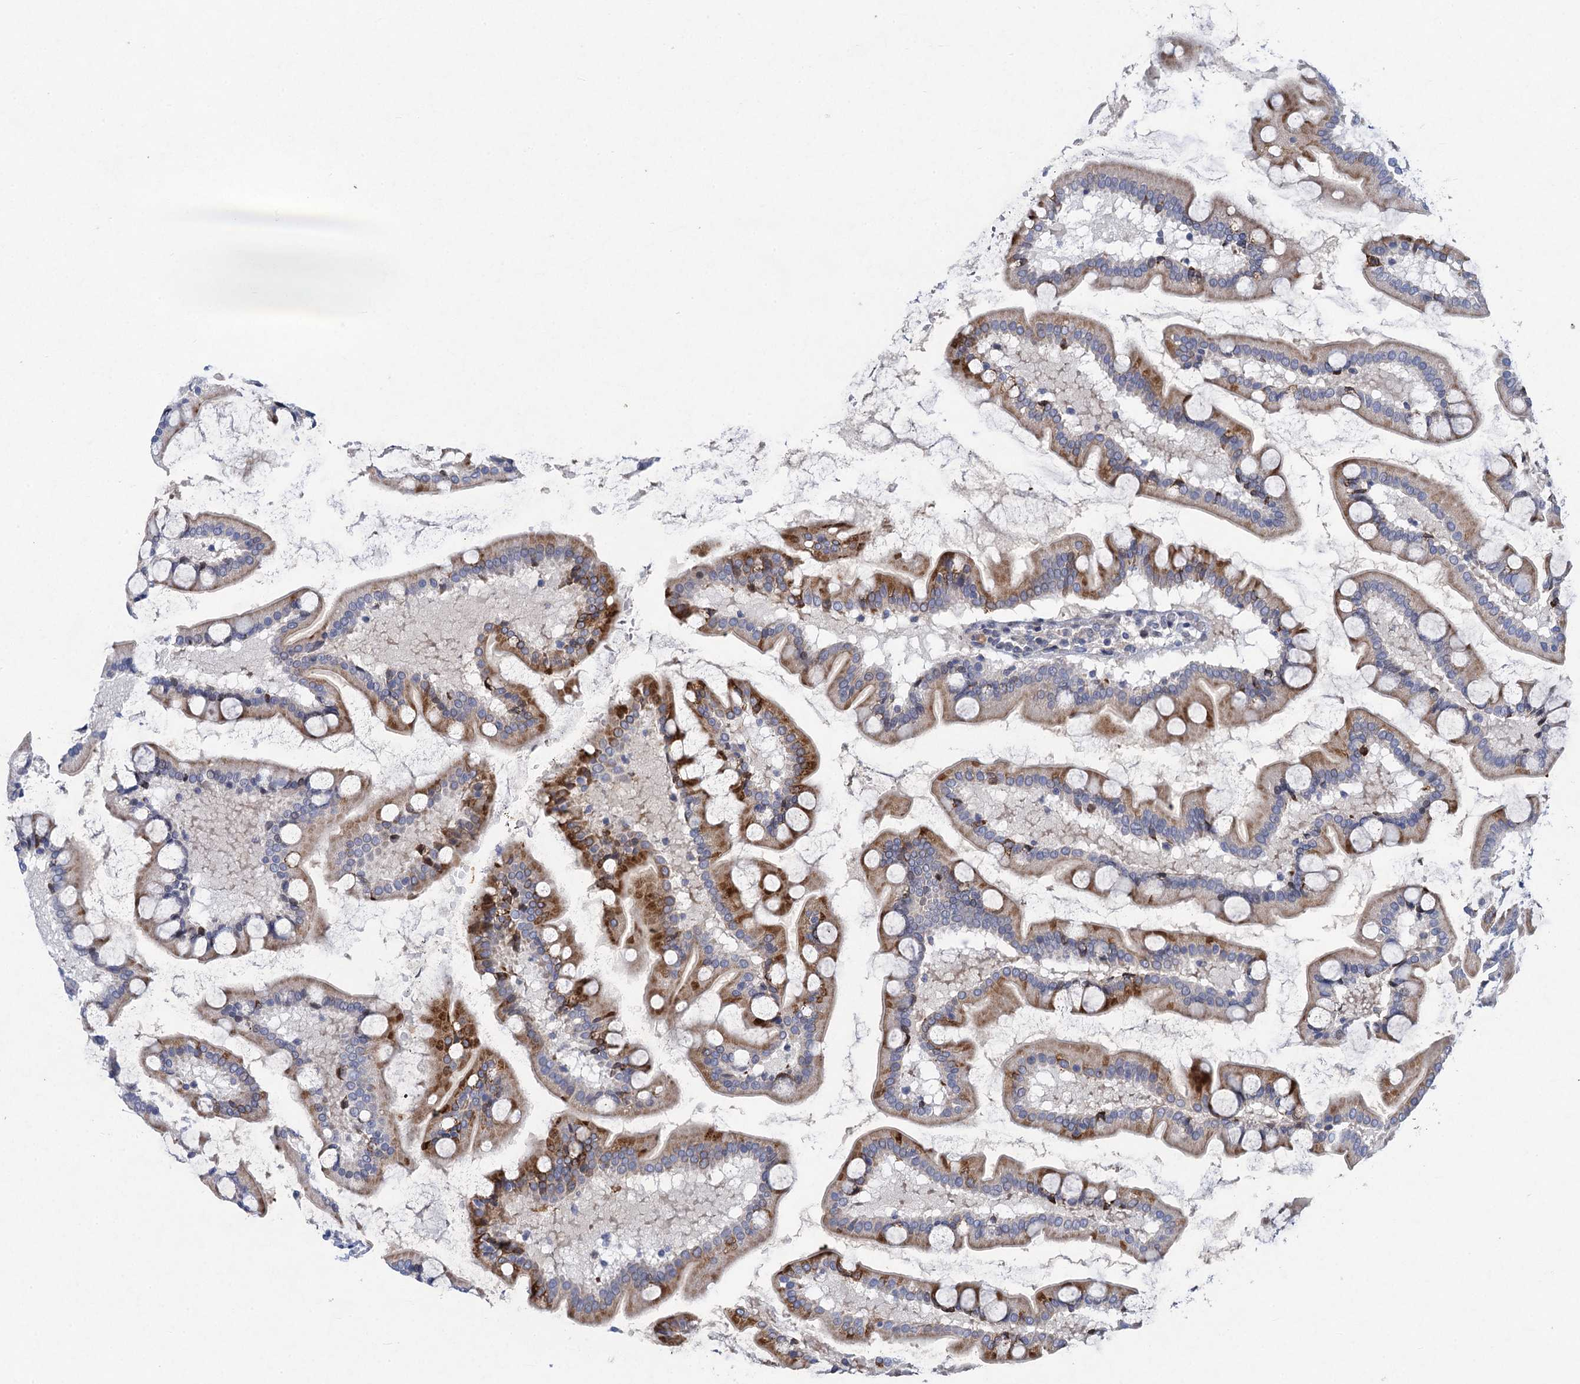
{"staining": {"intensity": "moderate", "quantity": "25%-75%", "location": "cytoplasmic/membranous"}, "tissue": "small intestine", "cell_type": "Glandular cells", "image_type": "normal", "snomed": [{"axis": "morphology", "description": "Normal tissue, NOS"}, {"axis": "topography", "description": "Small intestine"}], "caption": "Moderate cytoplasmic/membranous protein staining is present in approximately 25%-75% of glandular cells in small intestine.", "gene": "QPCTL", "patient": {"sex": "male", "age": 41}}